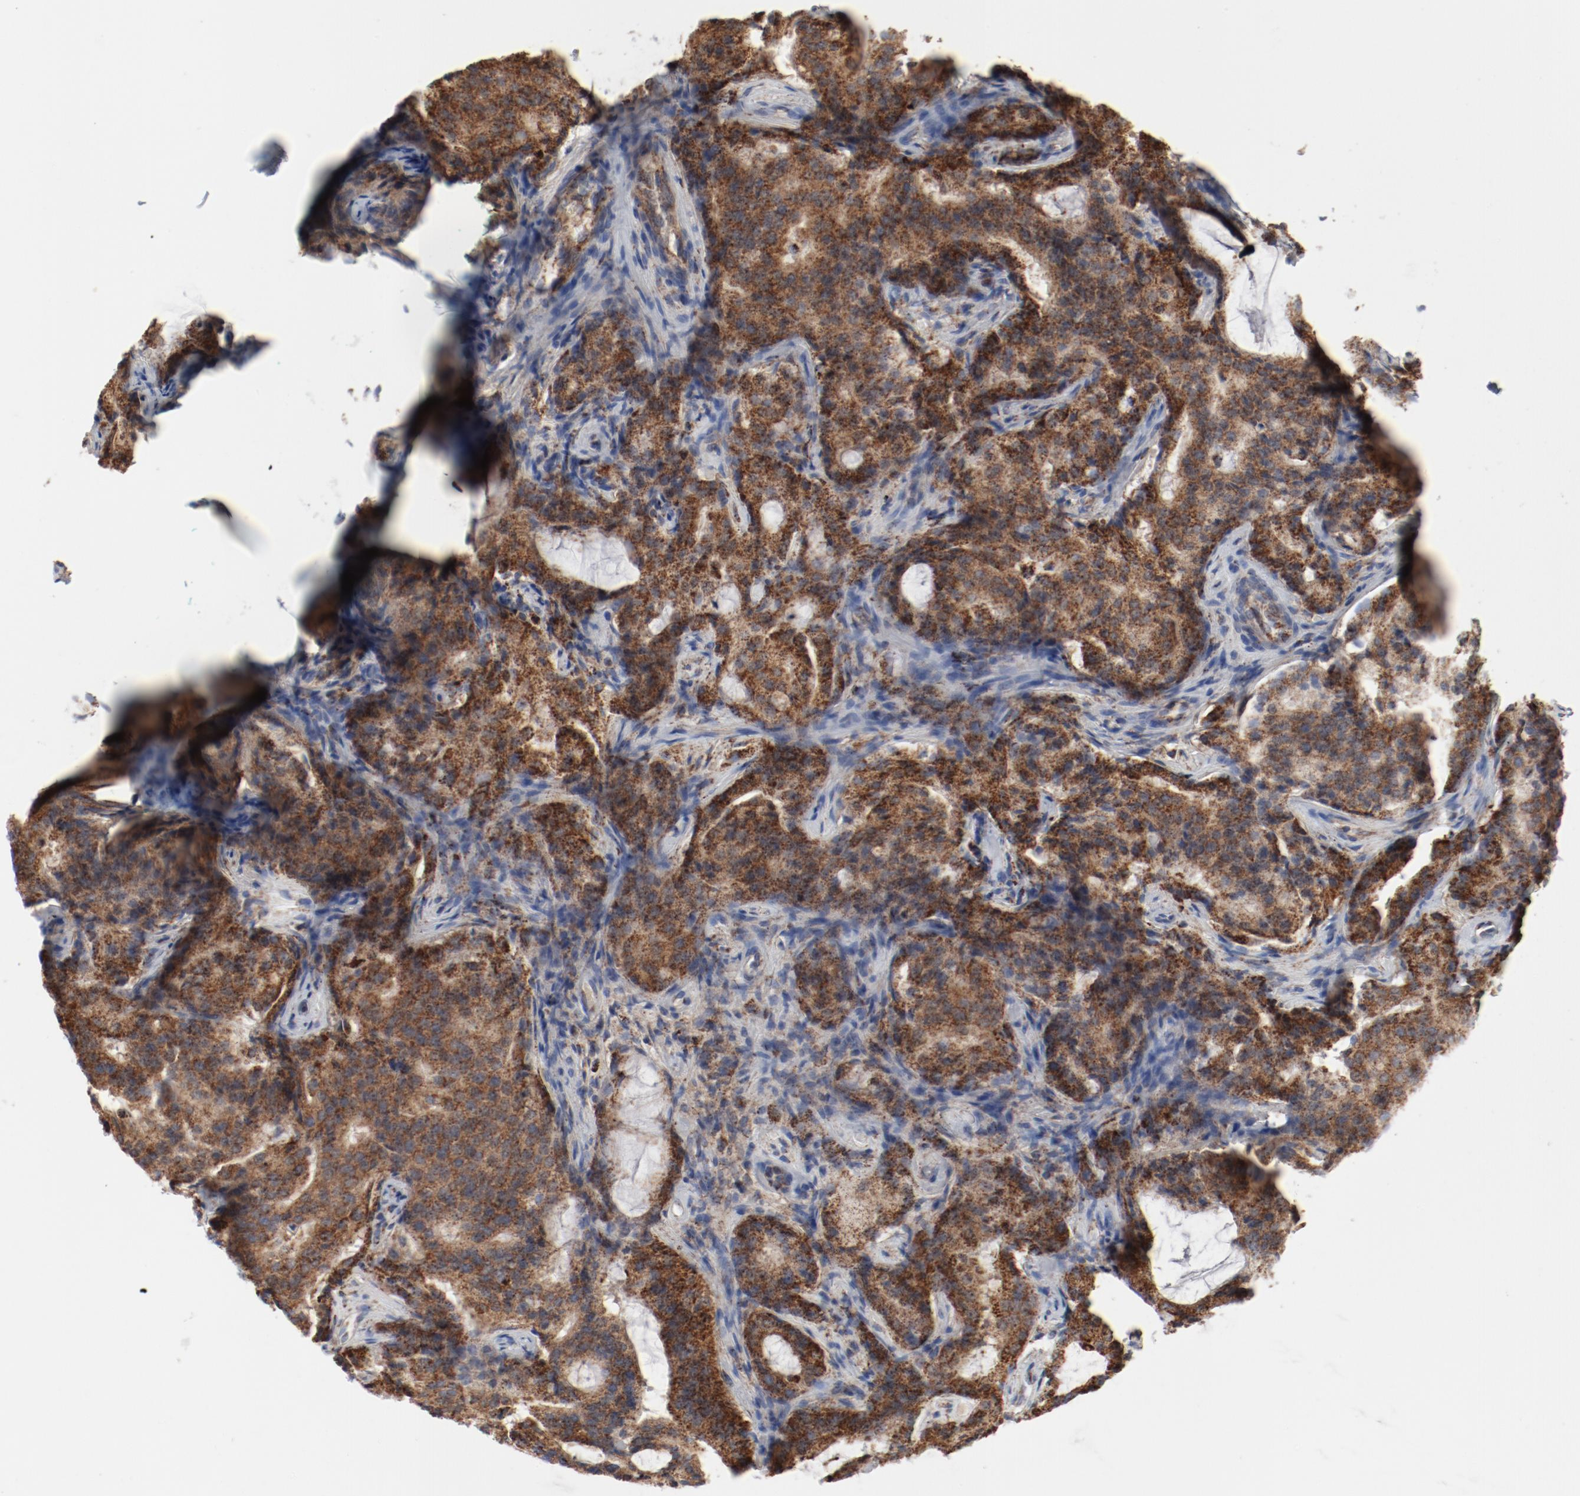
{"staining": {"intensity": "strong", "quantity": ">75%", "location": "cytoplasmic/membranous"}, "tissue": "prostate cancer", "cell_type": "Tumor cells", "image_type": "cancer", "snomed": [{"axis": "morphology", "description": "Adenocarcinoma, High grade"}, {"axis": "topography", "description": "Prostate"}], "caption": "Human high-grade adenocarcinoma (prostate) stained for a protein (brown) reveals strong cytoplasmic/membranous positive staining in about >75% of tumor cells.", "gene": "SETD3", "patient": {"sex": "male", "age": 72}}